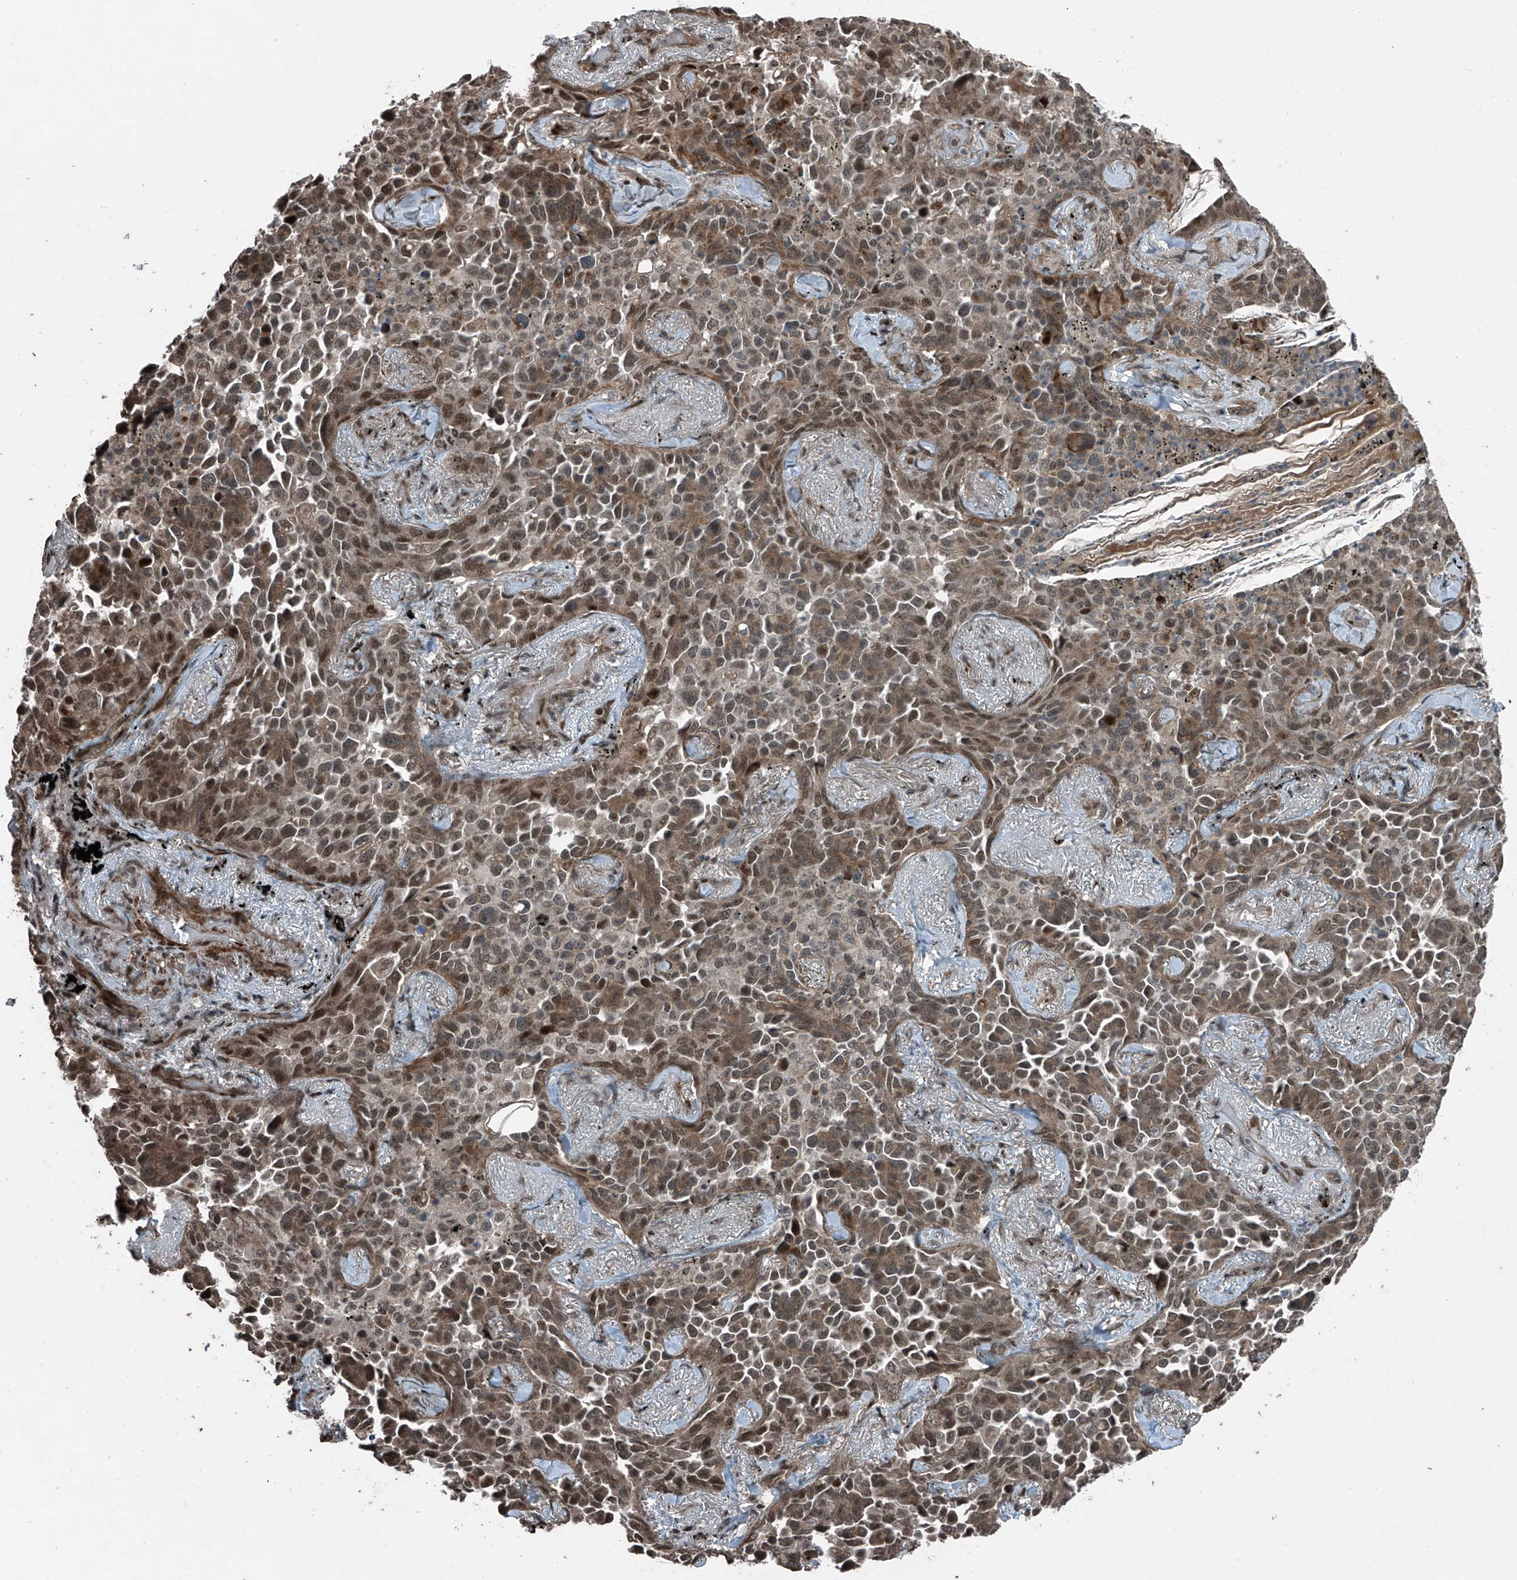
{"staining": {"intensity": "moderate", "quantity": ">75%", "location": "cytoplasmic/membranous,nuclear"}, "tissue": "lung cancer", "cell_type": "Tumor cells", "image_type": "cancer", "snomed": [{"axis": "morphology", "description": "Adenocarcinoma, NOS"}, {"axis": "topography", "description": "Lung"}], "caption": "Moderate cytoplasmic/membranous and nuclear staining is identified in approximately >75% of tumor cells in lung adenocarcinoma.", "gene": "ZNF570", "patient": {"sex": "female", "age": 67}}